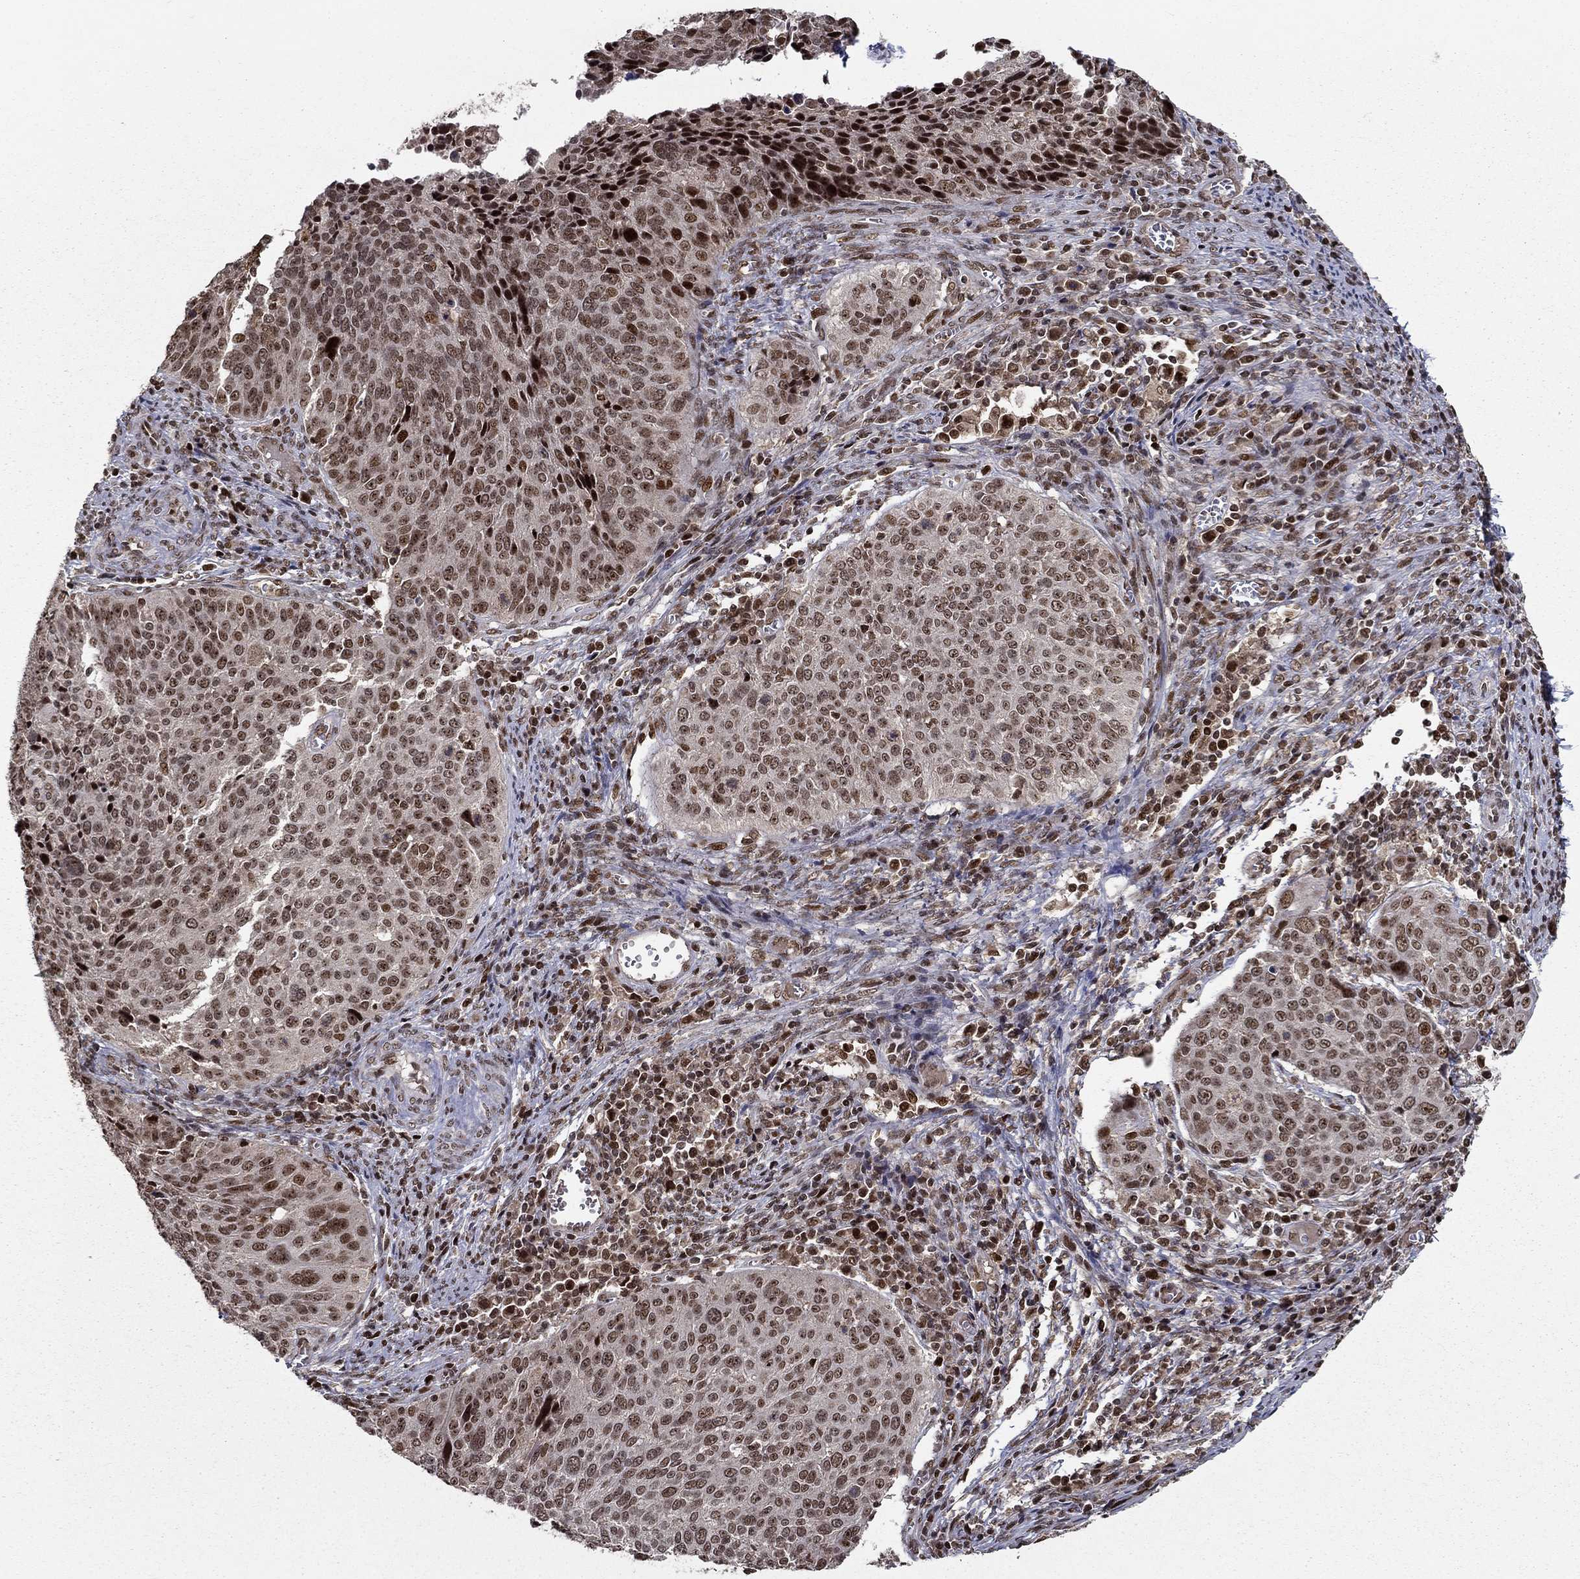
{"staining": {"intensity": "moderate", "quantity": ">75%", "location": "nuclear"}, "tissue": "cervical cancer", "cell_type": "Tumor cells", "image_type": "cancer", "snomed": [{"axis": "morphology", "description": "Squamous cell carcinoma, NOS"}, {"axis": "topography", "description": "Cervix"}], "caption": "A photomicrograph of cervical squamous cell carcinoma stained for a protein displays moderate nuclear brown staining in tumor cells.", "gene": "CDCA7L", "patient": {"sex": "female", "age": 39}}